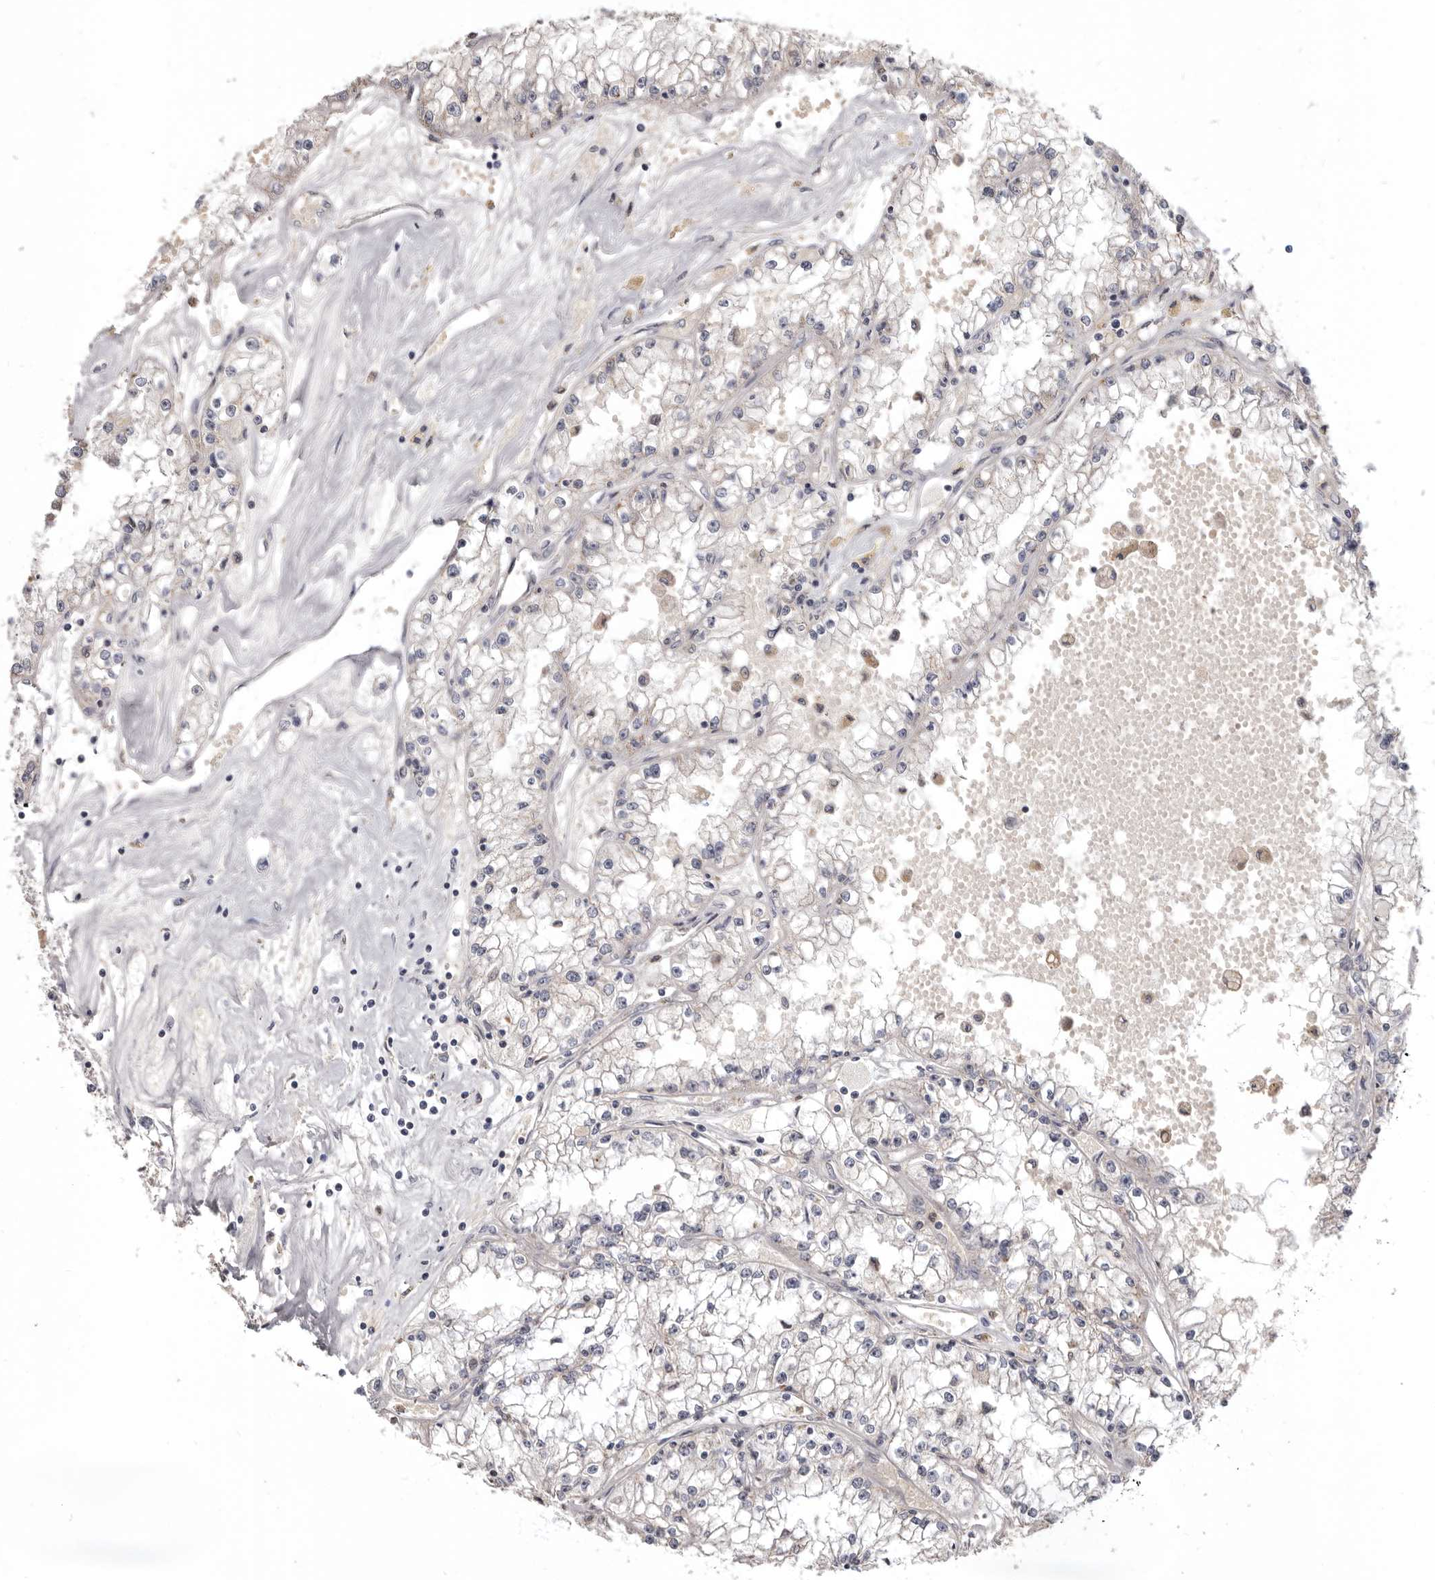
{"staining": {"intensity": "negative", "quantity": "none", "location": "none"}, "tissue": "renal cancer", "cell_type": "Tumor cells", "image_type": "cancer", "snomed": [{"axis": "morphology", "description": "Adenocarcinoma, NOS"}, {"axis": "topography", "description": "Kidney"}], "caption": "Tumor cells are negative for brown protein staining in renal cancer.", "gene": "CGN", "patient": {"sex": "male", "age": 56}}